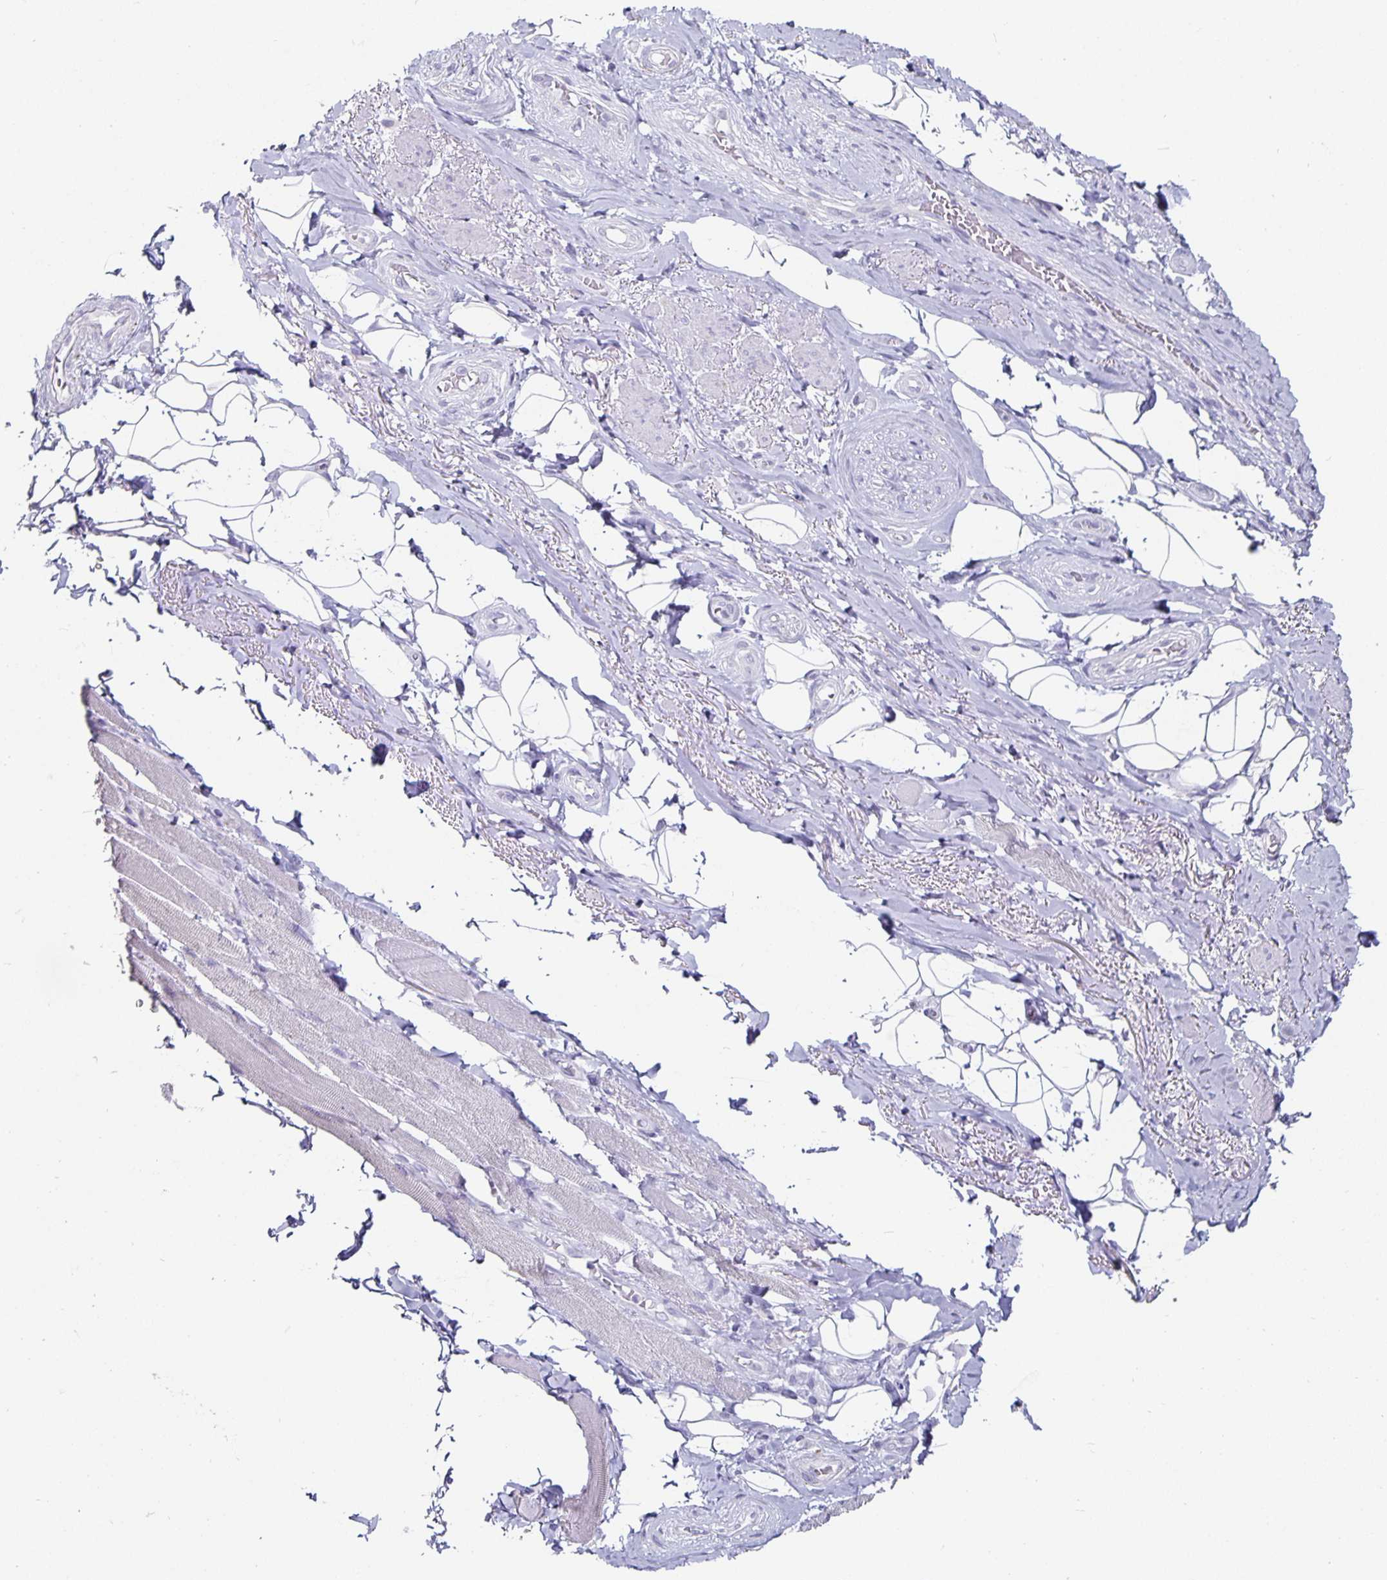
{"staining": {"intensity": "negative", "quantity": "none", "location": "none"}, "tissue": "adipose tissue", "cell_type": "Adipocytes", "image_type": "normal", "snomed": [{"axis": "morphology", "description": "Normal tissue, NOS"}, {"axis": "topography", "description": "Anal"}, {"axis": "topography", "description": "Peripheral nerve tissue"}], "caption": "DAB (3,3'-diaminobenzidine) immunohistochemical staining of unremarkable adipose tissue exhibits no significant expression in adipocytes.", "gene": "CHGA", "patient": {"sex": "male", "age": 53}}